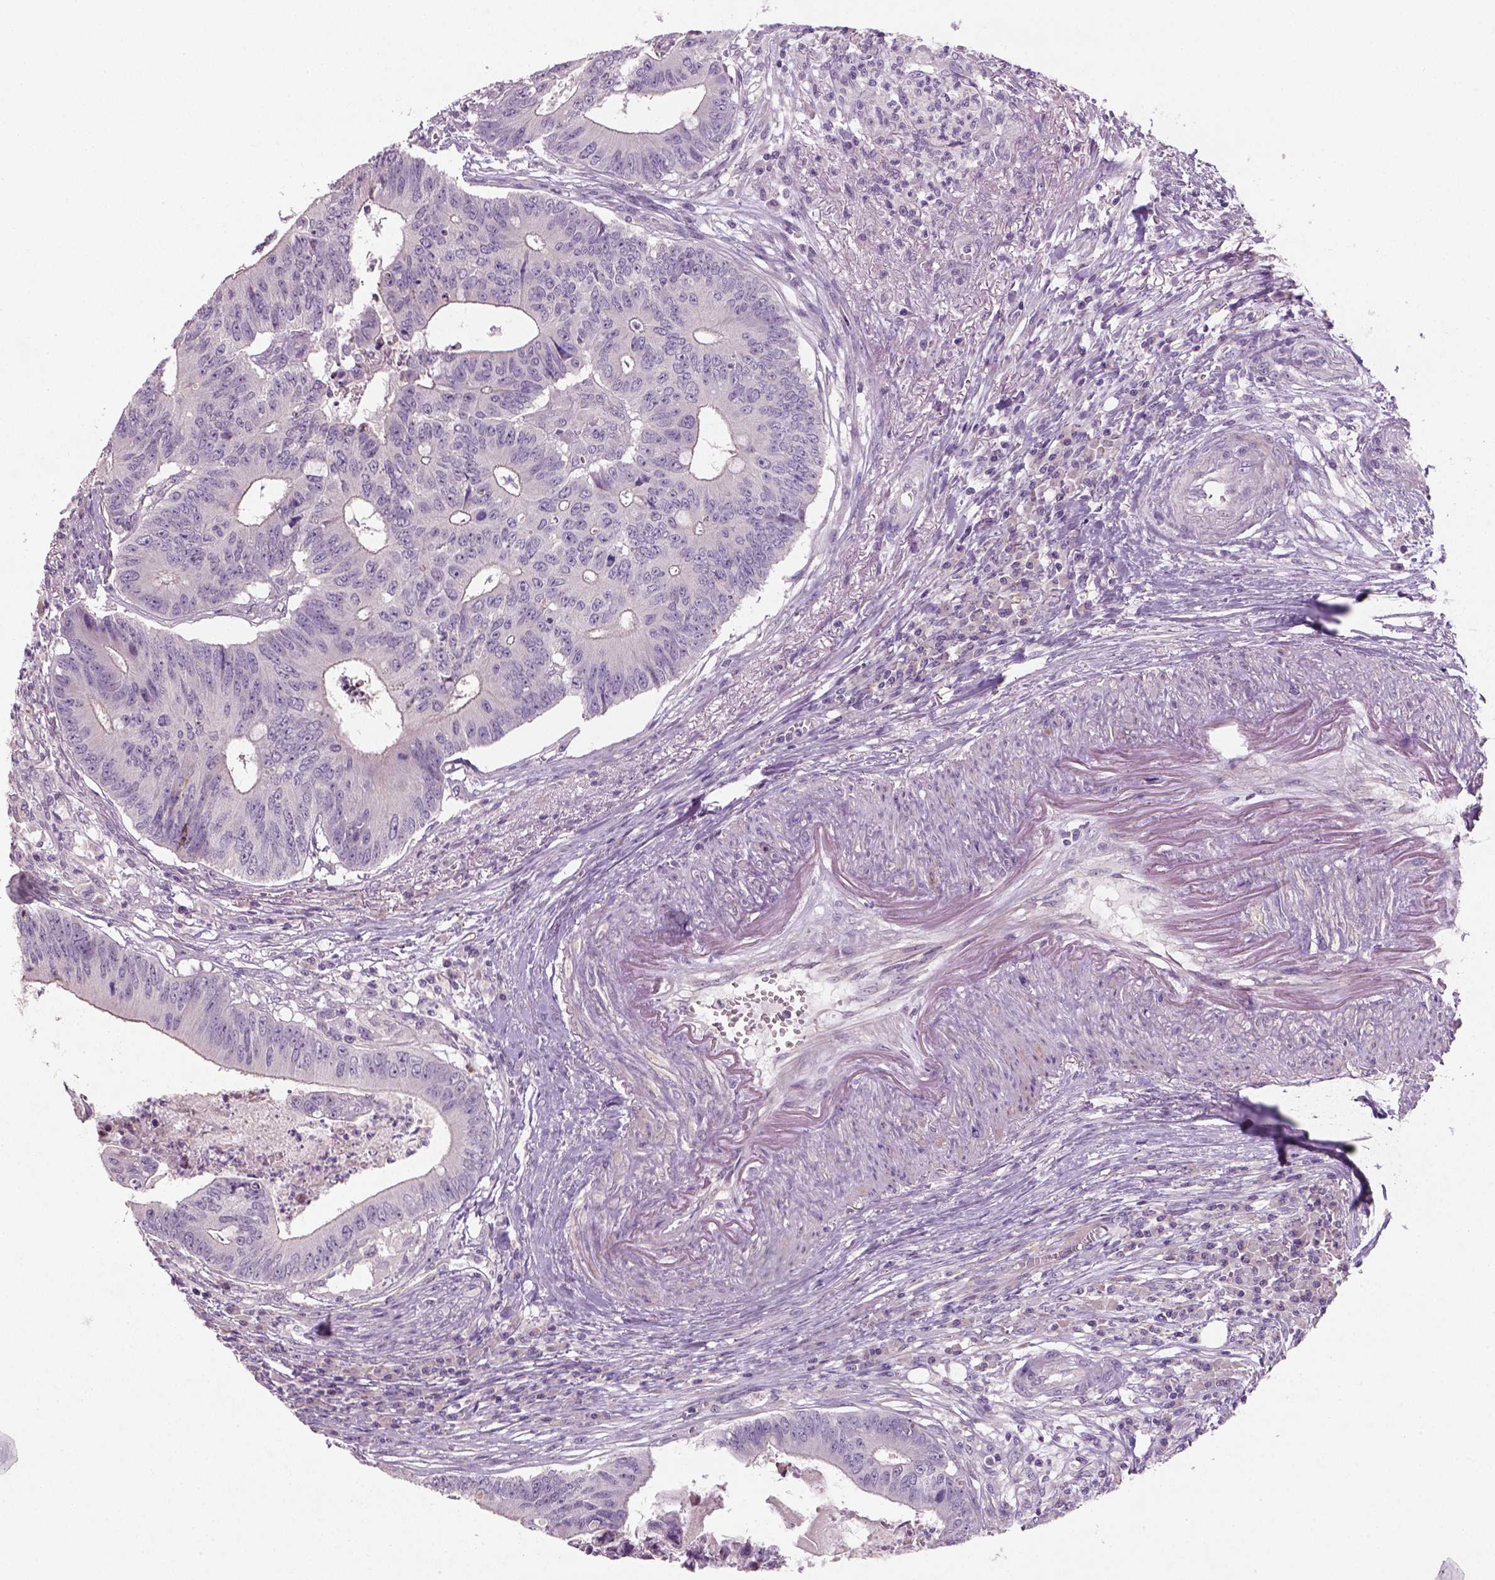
{"staining": {"intensity": "negative", "quantity": "none", "location": "none"}, "tissue": "colorectal cancer", "cell_type": "Tumor cells", "image_type": "cancer", "snomed": [{"axis": "morphology", "description": "Adenocarcinoma, NOS"}, {"axis": "topography", "description": "Colon"}], "caption": "IHC photomicrograph of human colorectal cancer stained for a protein (brown), which displays no expression in tumor cells.", "gene": "NUDT6", "patient": {"sex": "male", "age": 84}}